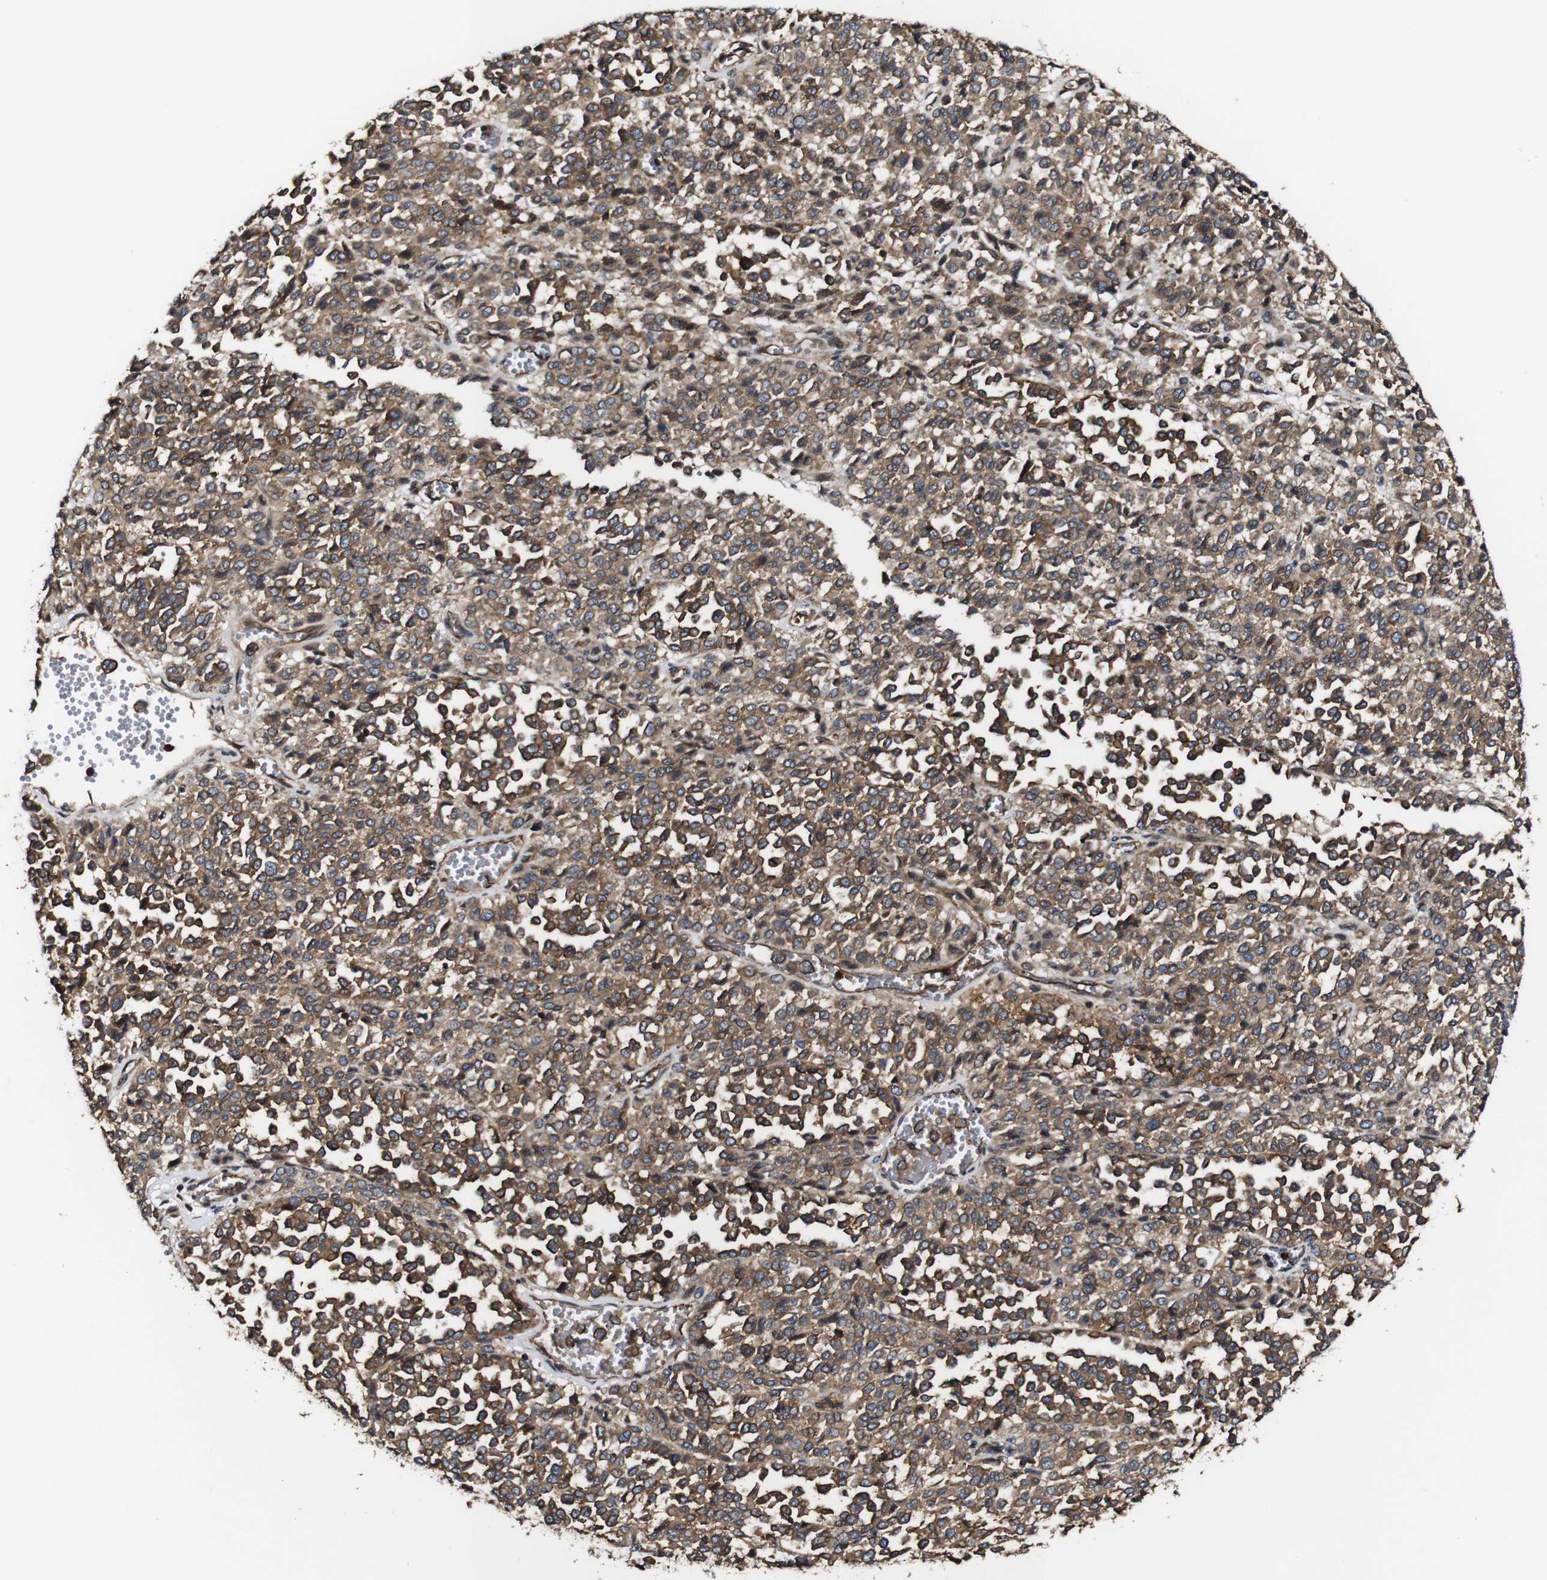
{"staining": {"intensity": "moderate", "quantity": ">75%", "location": "cytoplasmic/membranous"}, "tissue": "melanoma", "cell_type": "Tumor cells", "image_type": "cancer", "snomed": [{"axis": "morphology", "description": "Malignant melanoma, Metastatic site"}, {"axis": "topography", "description": "Pancreas"}], "caption": "This image demonstrates immunohistochemistry (IHC) staining of human melanoma, with medium moderate cytoplasmic/membranous expression in approximately >75% of tumor cells.", "gene": "TNIK", "patient": {"sex": "female", "age": 30}}